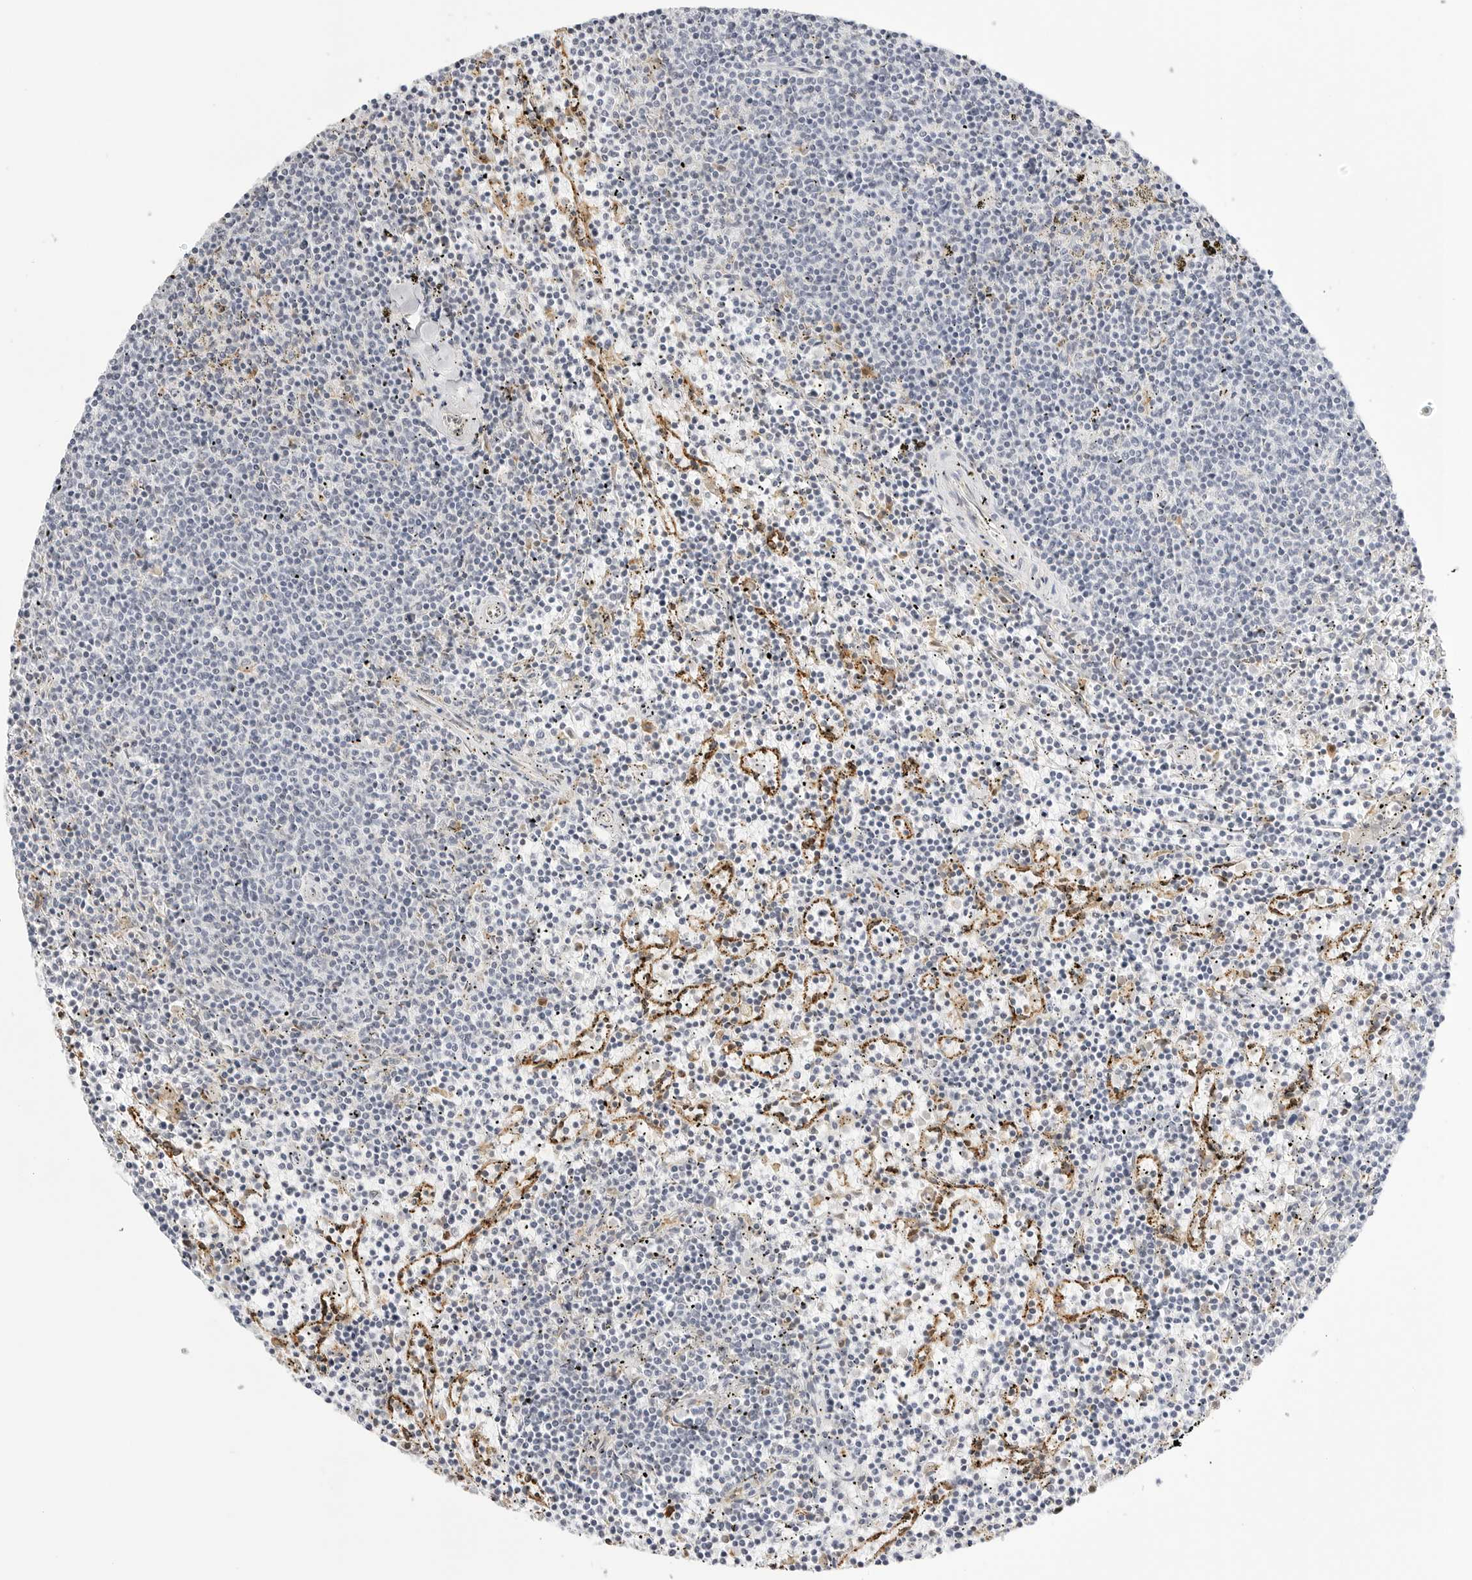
{"staining": {"intensity": "negative", "quantity": "none", "location": "none"}, "tissue": "lymphoma", "cell_type": "Tumor cells", "image_type": "cancer", "snomed": [{"axis": "morphology", "description": "Malignant lymphoma, non-Hodgkin's type, Low grade"}, {"axis": "topography", "description": "Spleen"}], "caption": "Immunohistochemical staining of low-grade malignant lymphoma, non-Hodgkin's type reveals no significant expression in tumor cells. (Brightfield microscopy of DAB (3,3'-diaminobenzidine) IHC at high magnification).", "gene": "THEM4", "patient": {"sex": "female", "age": 50}}